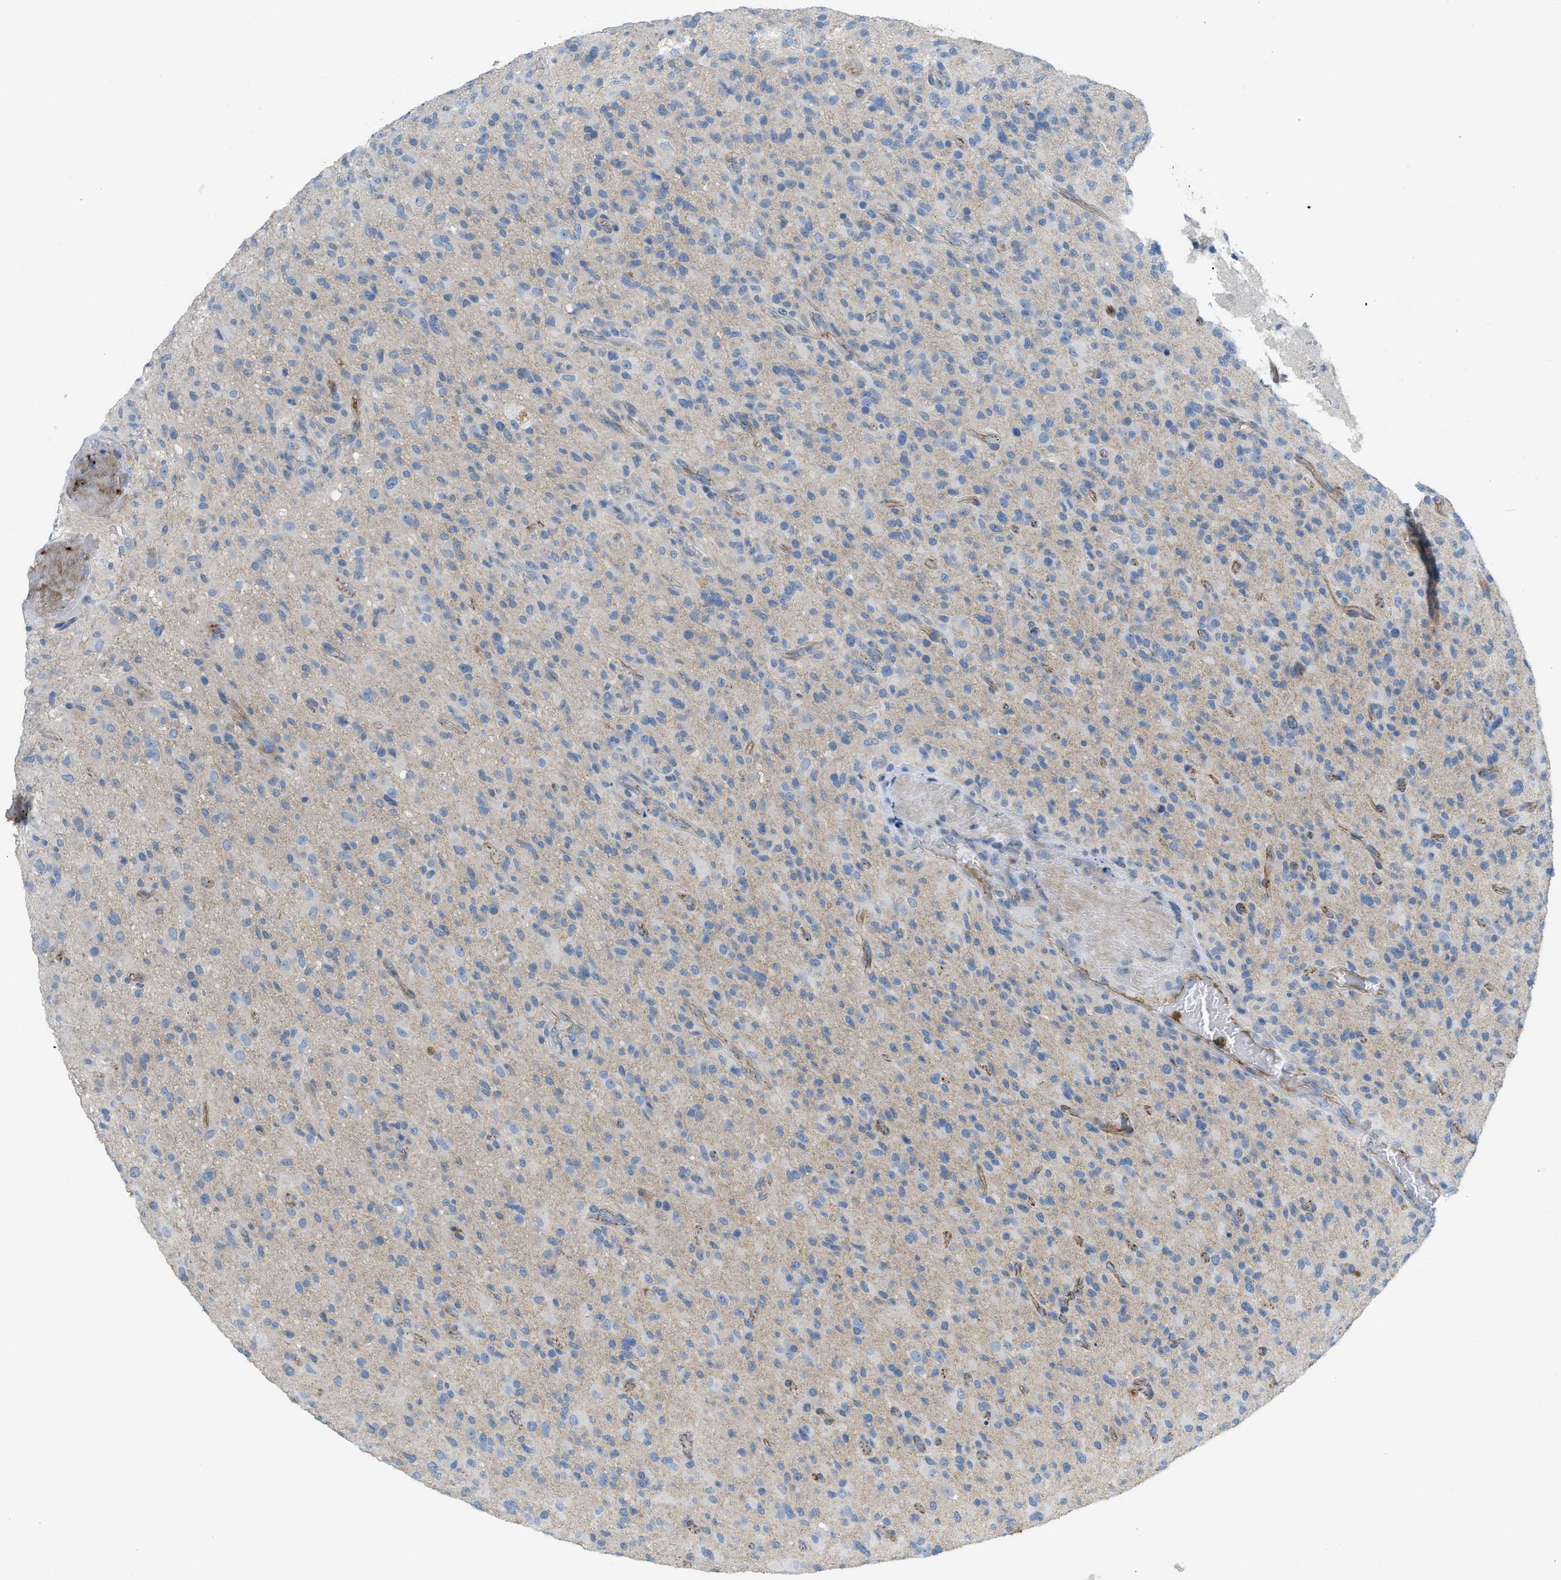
{"staining": {"intensity": "negative", "quantity": "none", "location": "none"}, "tissue": "glioma", "cell_type": "Tumor cells", "image_type": "cancer", "snomed": [{"axis": "morphology", "description": "Glioma, malignant, High grade"}, {"axis": "topography", "description": "Brain"}], "caption": "A high-resolution histopathology image shows IHC staining of malignant high-grade glioma, which displays no significant positivity in tumor cells.", "gene": "CRB3", "patient": {"sex": "male", "age": 71}}